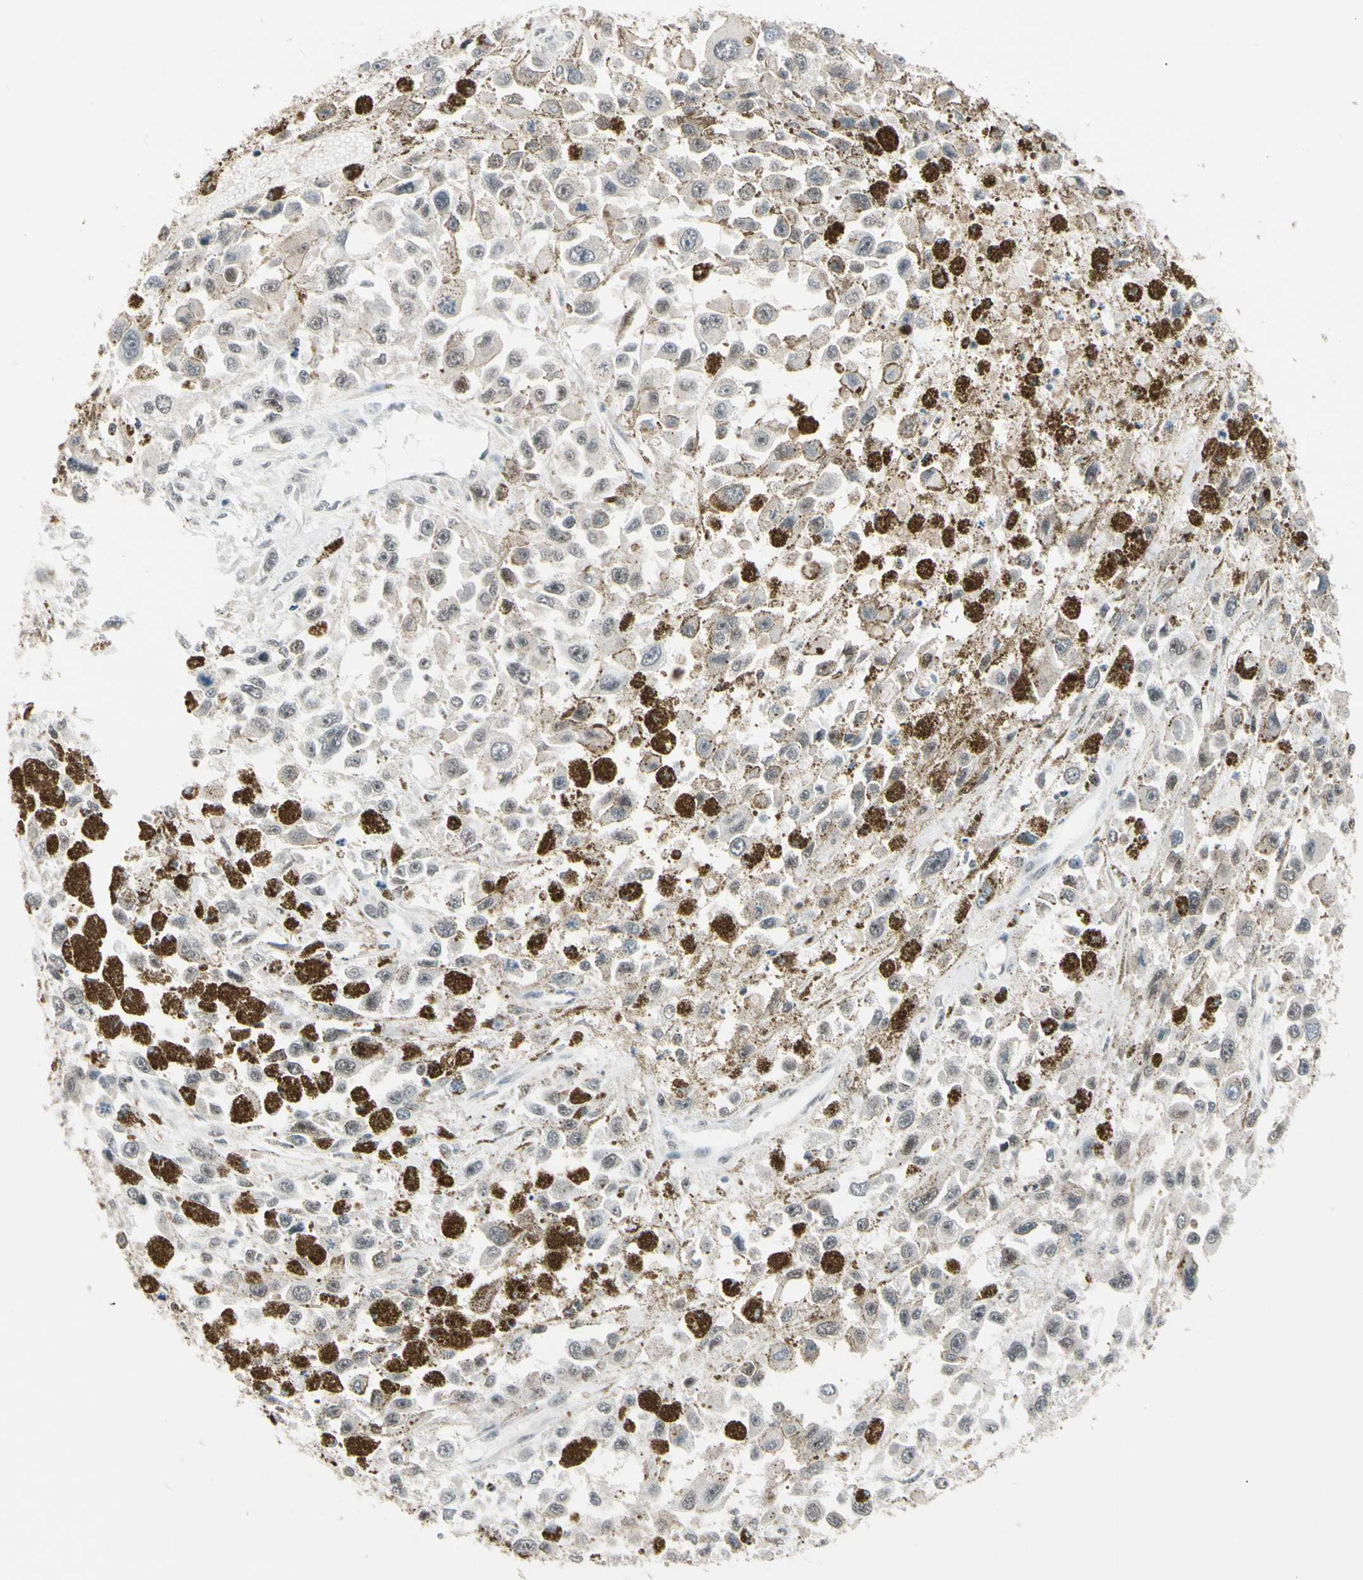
{"staining": {"intensity": "weak", "quantity": "<25%", "location": "nuclear"}, "tissue": "melanoma", "cell_type": "Tumor cells", "image_type": "cancer", "snomed": [{"axis": "morphology", "description": "Malignant melanoma, Metastatic site"}, {"axis": "topography", "description": "Lymph node"}], "caption": "Immunohistochemistry (IHC) image of neoplastic tissue: malignant melanoma (metastatic site) stained with DAB (3,3'-diaminobenzidine) shows no significant protein positivity in tumor cells. The staining is performed using DAB (3,3'-diaminobenzidine) brown chromogen with nuclei counter-stained in using hematoxylin.", "gene": "CHAMP1", "patient": {"sex": "male", "age": 59}}